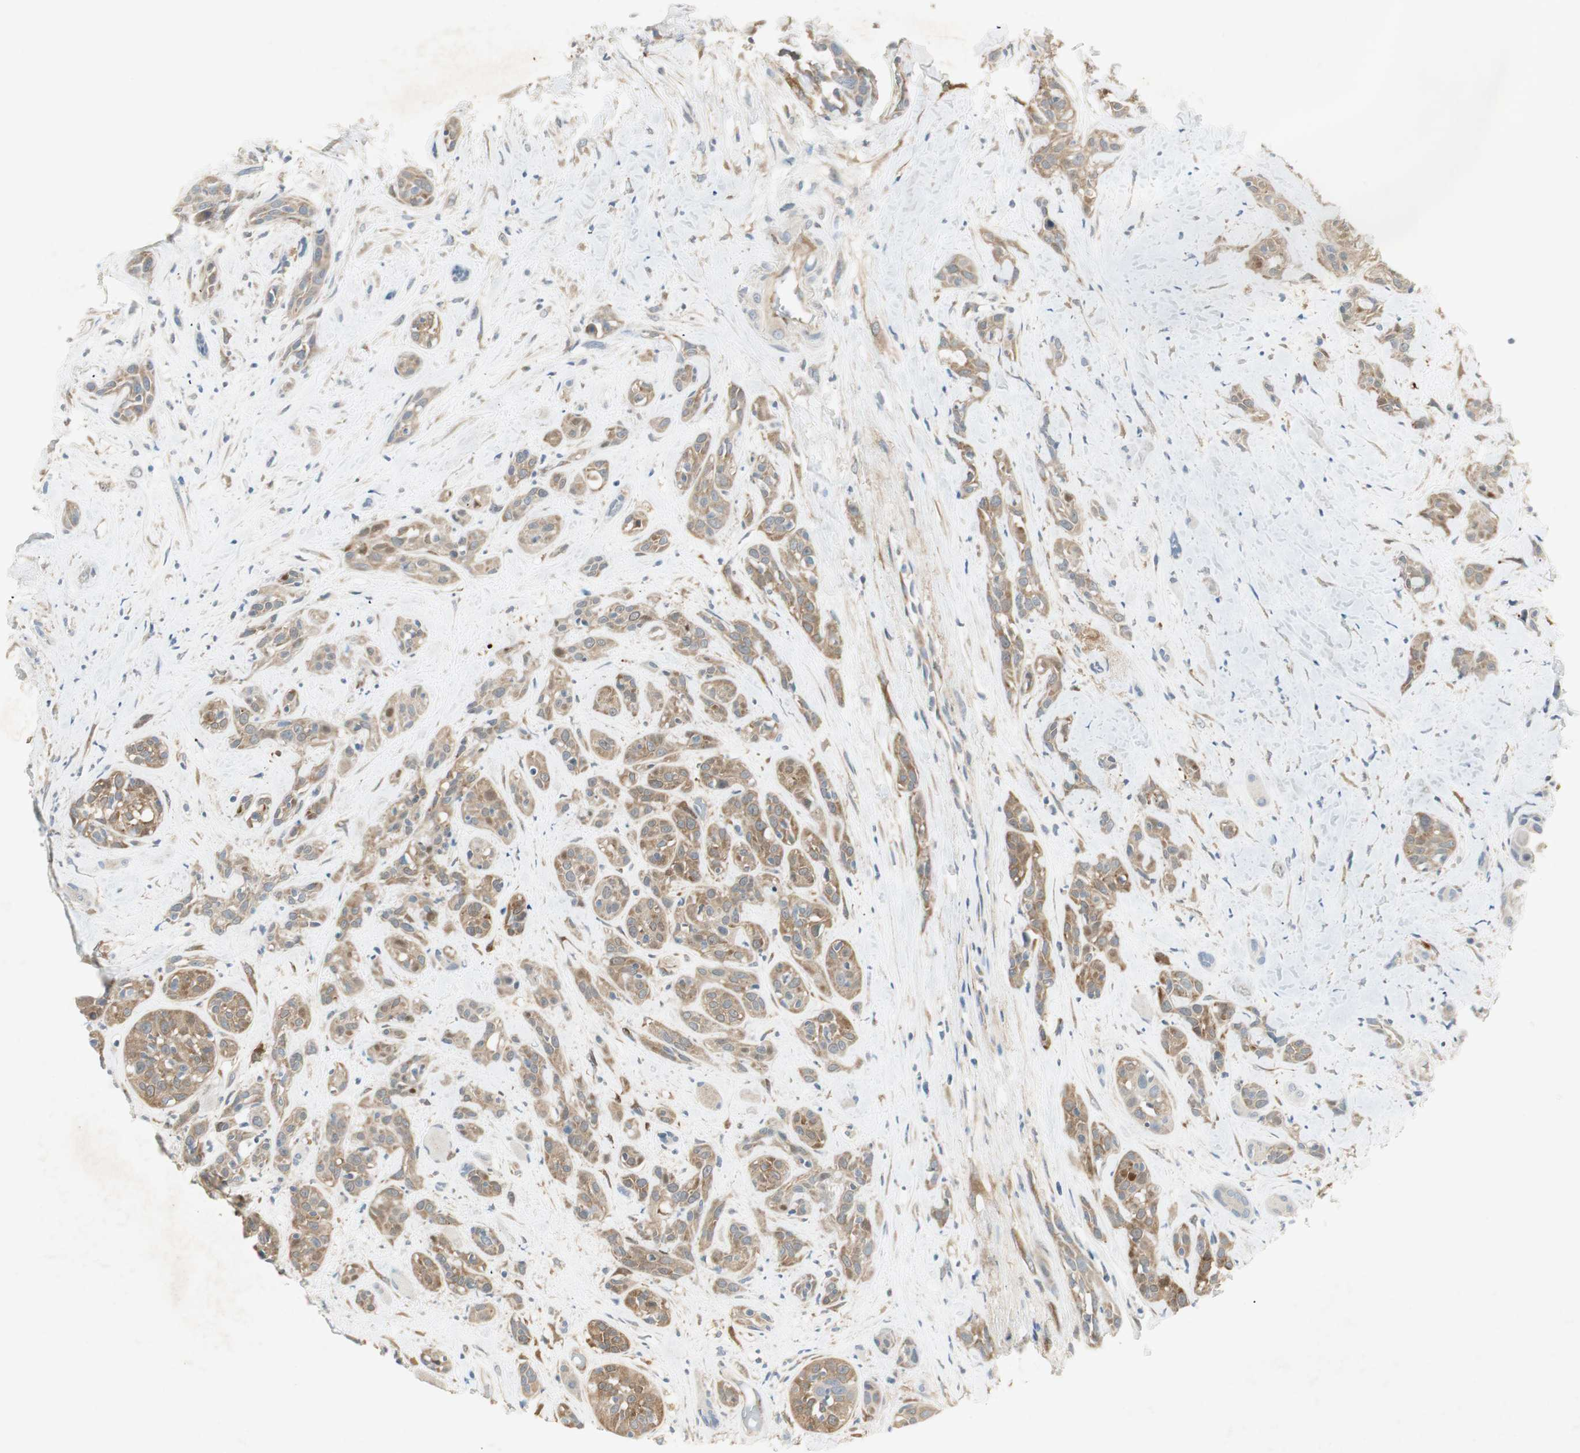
{"staining": {"intensity": "moderate", "quantity": ">75%", "location": "cytoplasmic/membranous"}, "tissue": "head and neck cancer", "cell_type": "Tumor cells", "image_type": "cancer", "snomed": [{"axis": "morphology", "description": "Squamous cell carcinoma, NOS"}, {"axis": "topography", "description": "Head-Neck"}], "caption": "Head and neck cancer stained with DAB (3,3'-diaminobenzidine) immunohistochemistry displays medium levels of moderate cytoplasmic/membranous staining in approximately >75% of tumor cells.", "gene": "STON1-GTF2A1L", "patient": {"sex": "male", "age": 62}}